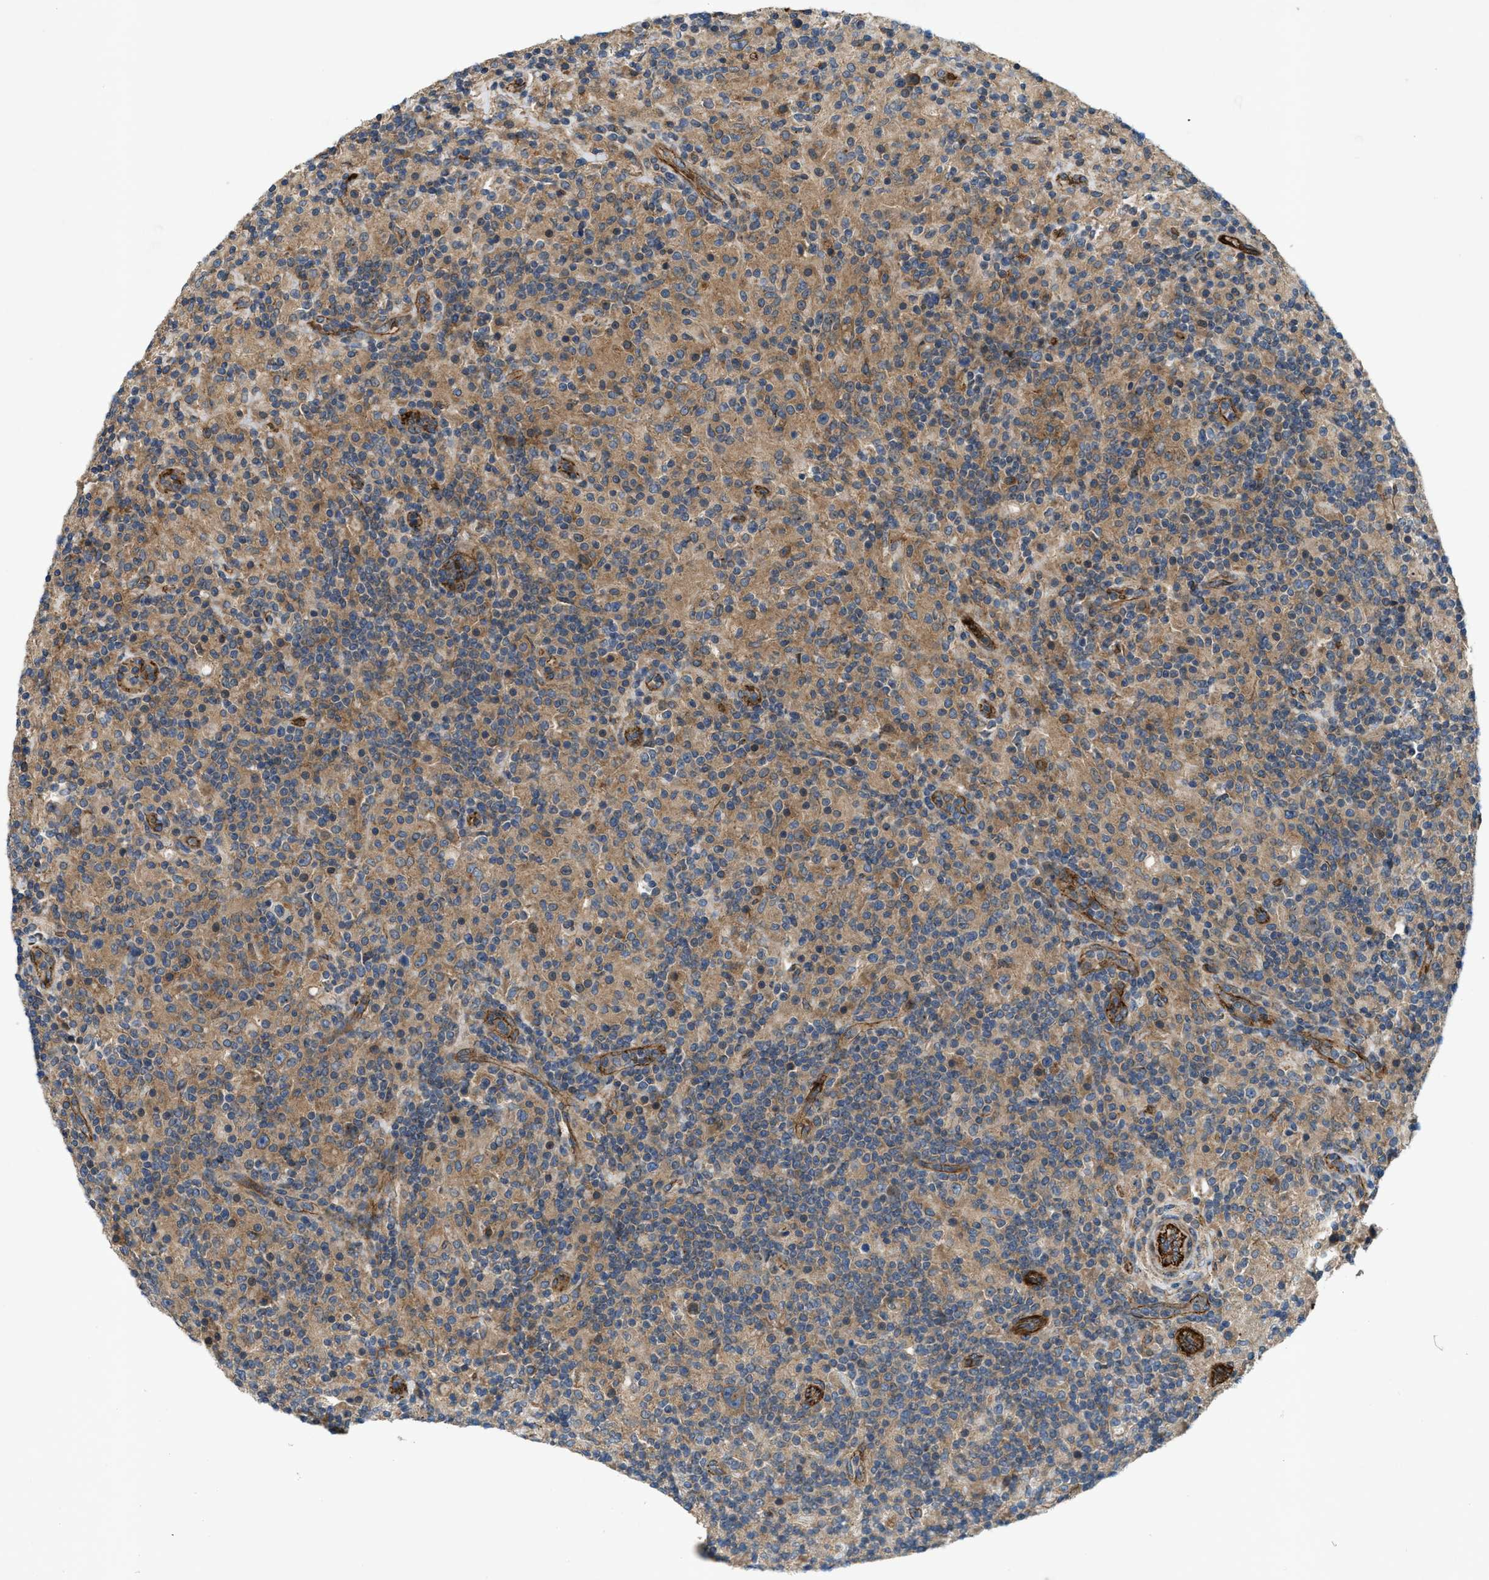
{"staining": {"intensity": "moderate", "quantity": ">75%", "location": "cytoplasmic/membranous"}, "tissue": "lymphoma", "cell_type": "Tumor cells", "image_type": "cancer", "snomed": [{"axis": "morphology", "description": "Hodgkin's disease, NOS"}, {"axis": "topography", "description": "Lymph node"}], "caption": "Moderate cytoplasmic/membranous protein positivity is identified in approximately >75% of tumor cells in Hodgkin's disease.", "gene": "ERC1", "patient": {"sex": "male", "age": 70}}